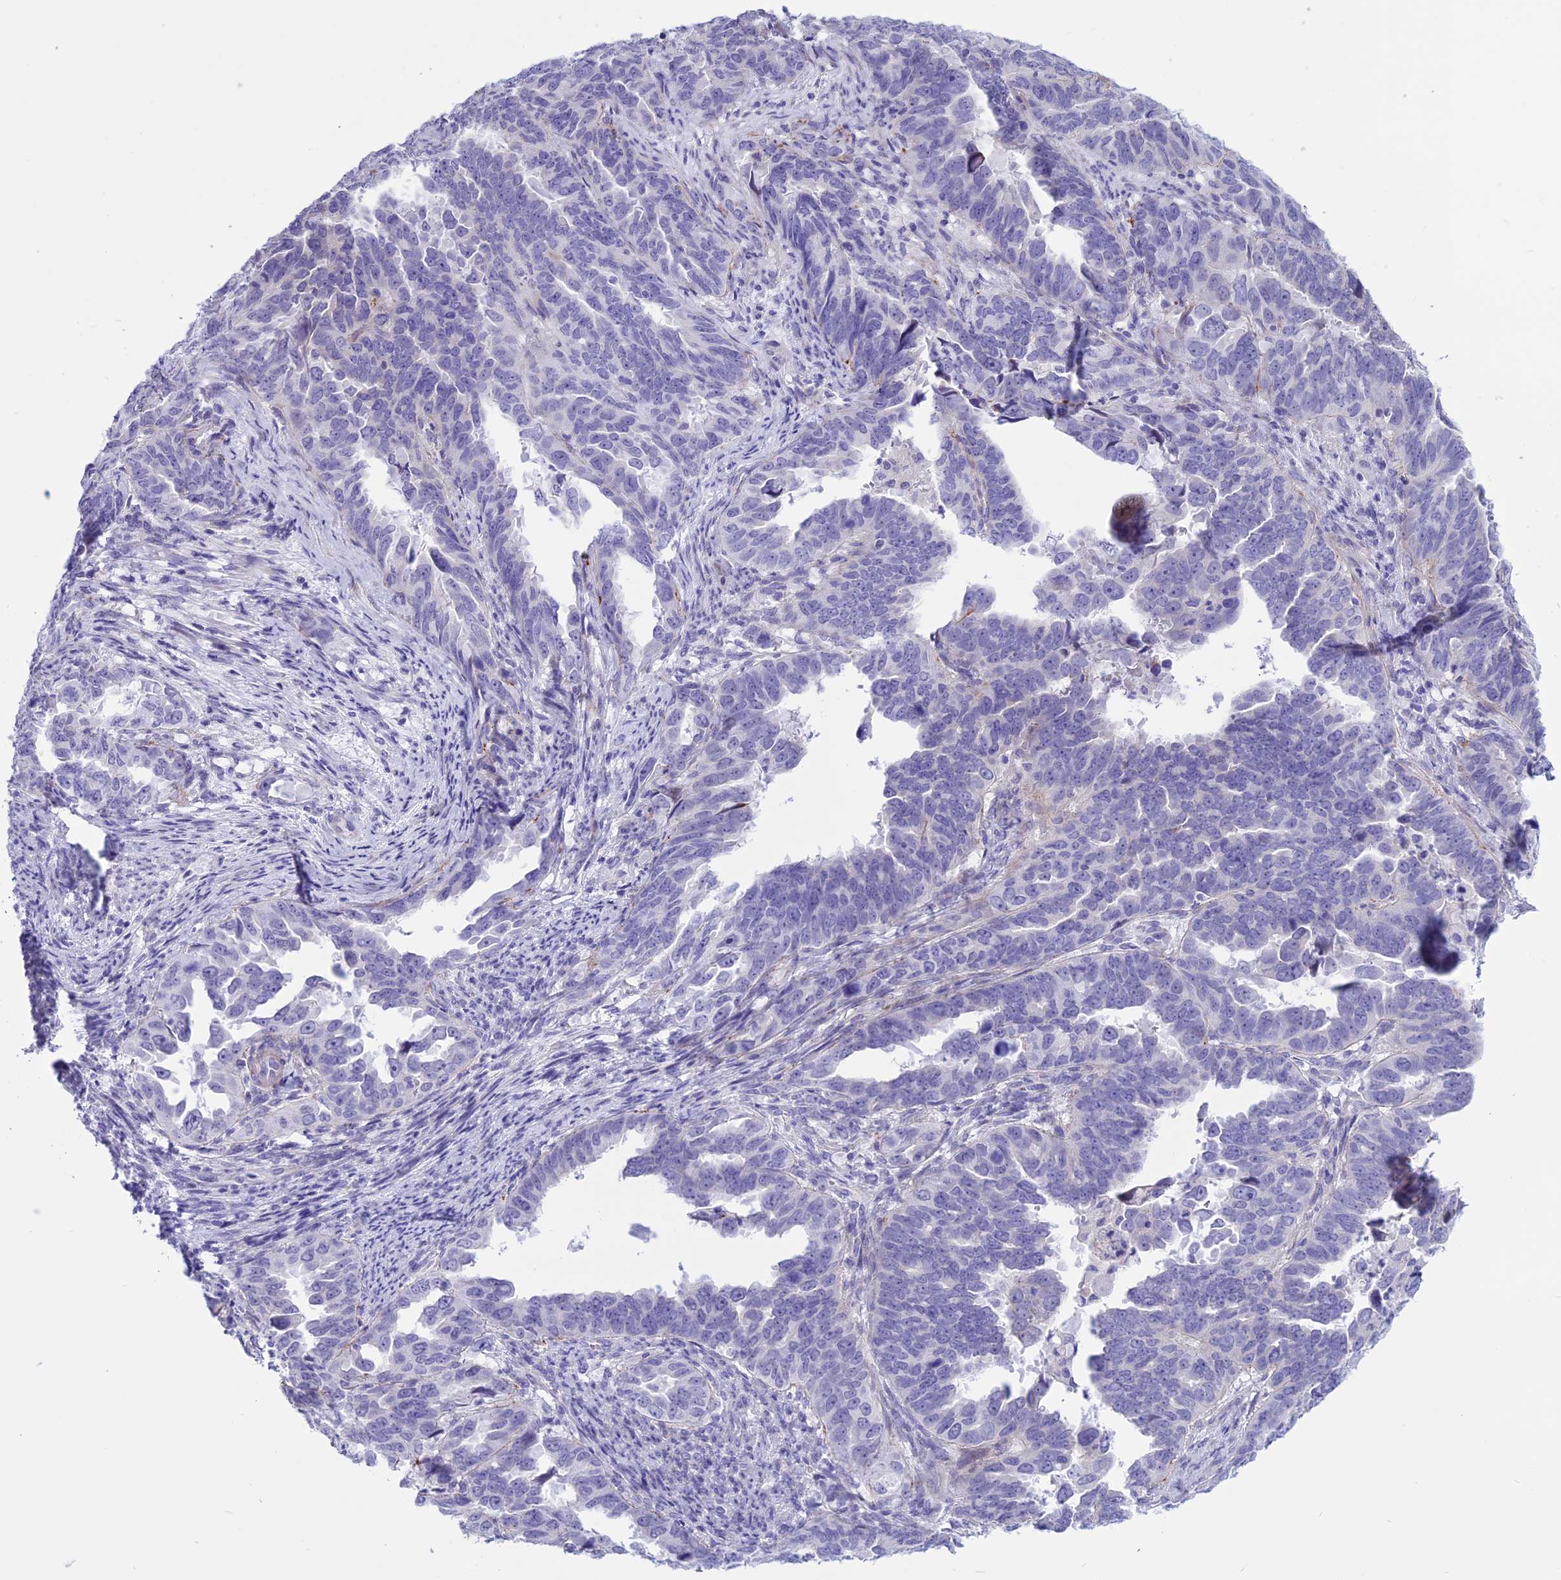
{"staining": {"intensity": "negative", "quantity": "none", "location": "none"}, "tissue": "endometrial cancer", "cell_type": "Tumor cells", "image_type": "cancer", "snomed": [{"axis": "morphology", "description": "Adenocarcinoma, NOS"}, {"axis": "topography", "description": "Endometrium"}], "caption": "Immunohistochemical staining of human adenocarcinoma (endometrial) shows no significant staining in tumor cells.", "gene": "SPHKAP", "patient": {"sex": "female", "age": 65}}